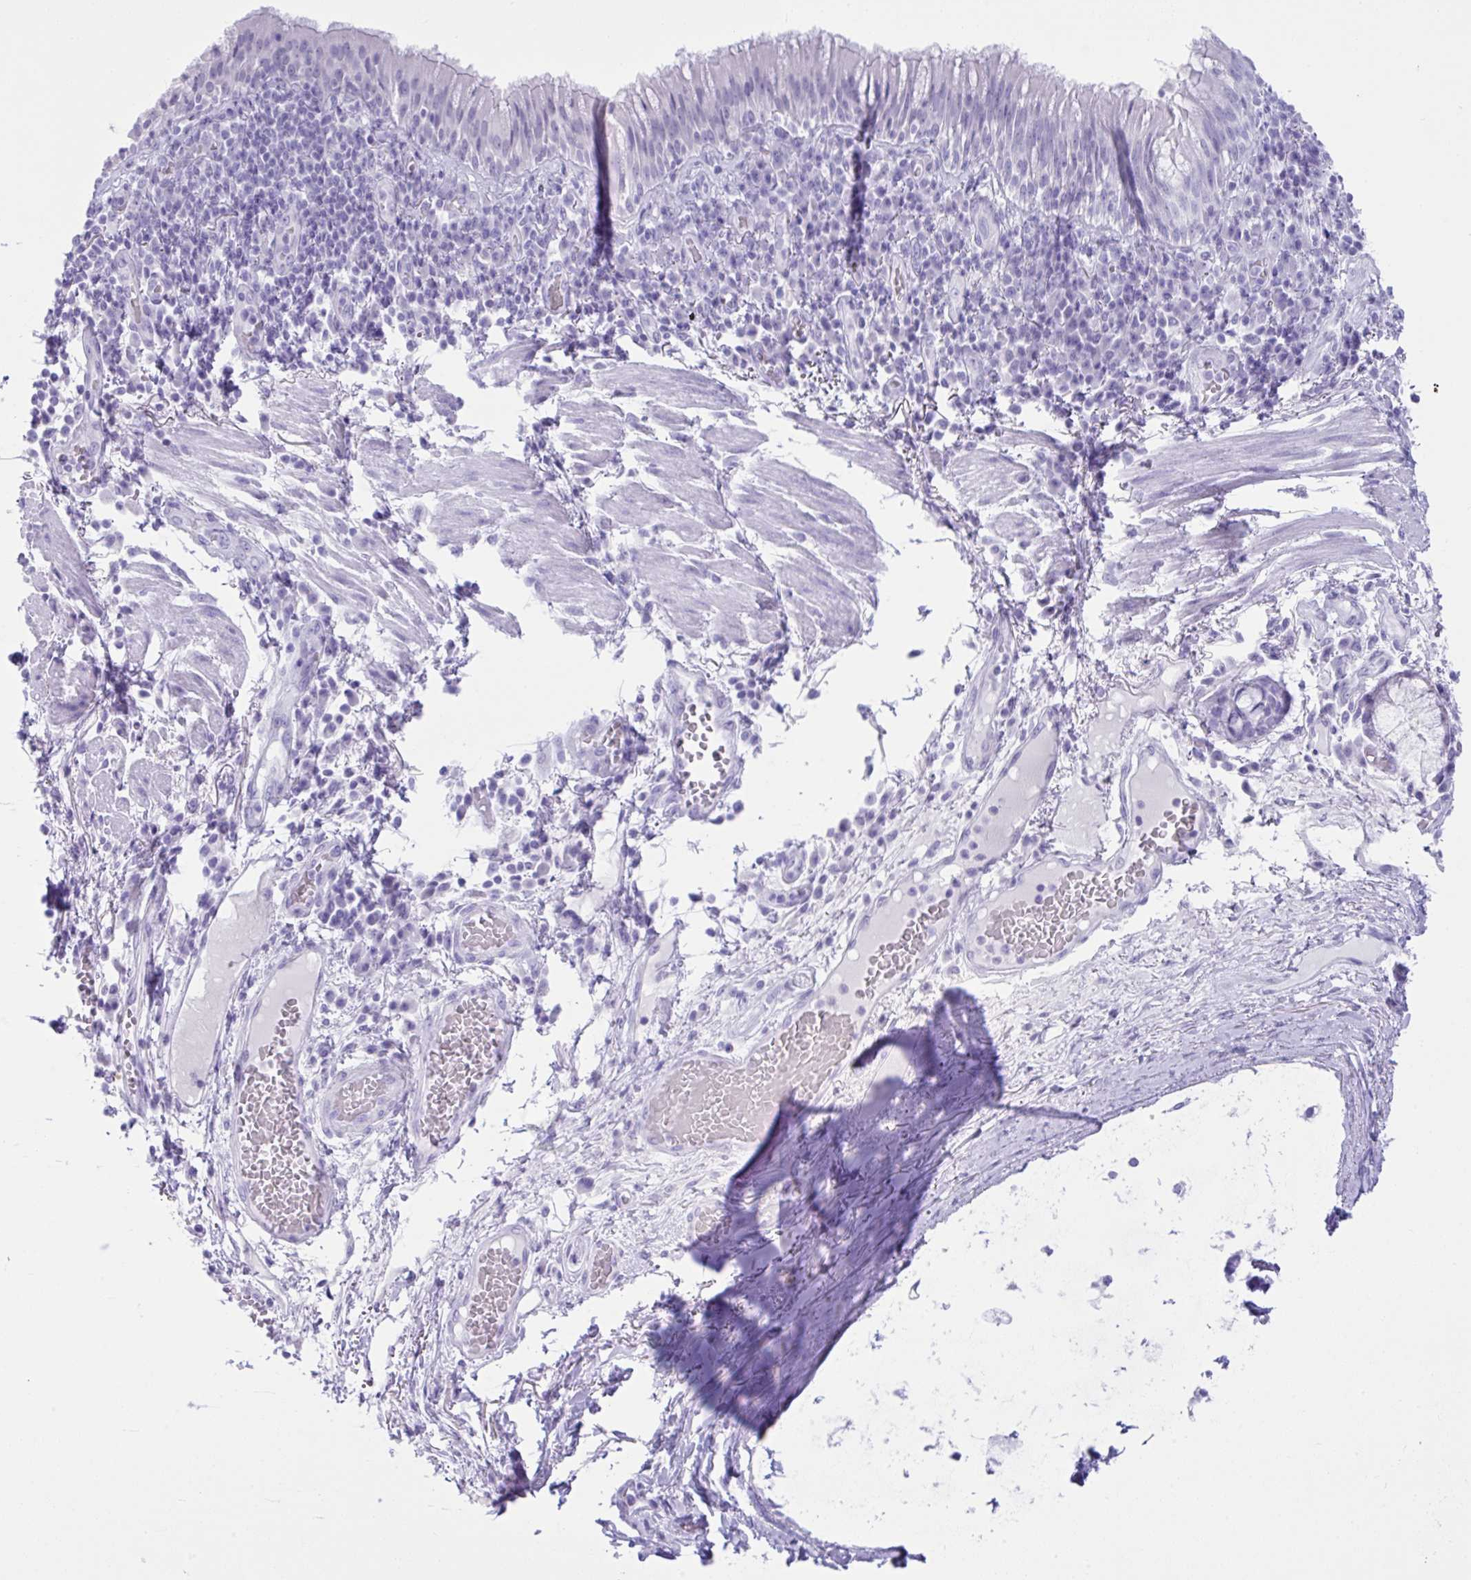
{"staining": {"intensity": "negative", "quantity": "none", "location": "none"}, "tissue": "bronchus", "cell_type": "Respiratory epithelial cells", "image_type": "normal", "snomed": [{"axis": "morphology", "description": "Normal tissue, NOS"}, {"axis": "topography", "description": "Cartilage tissue"}, {"axis": "topography", "description": "Bronchus"}], "caption": "An immunohistochemistry (IHC) photomicrograph of unremarkable bronchus is shown. There is no staining in respiratory epithelial cells of bronchus. (Stains: DAB immunohistochemistry (IHC) with hematoxylin counter stain, Microscopy: brightfield microscopy at high magnification).", "gene": "PSCA", "patient": {"sex": "male", "age": 56}}